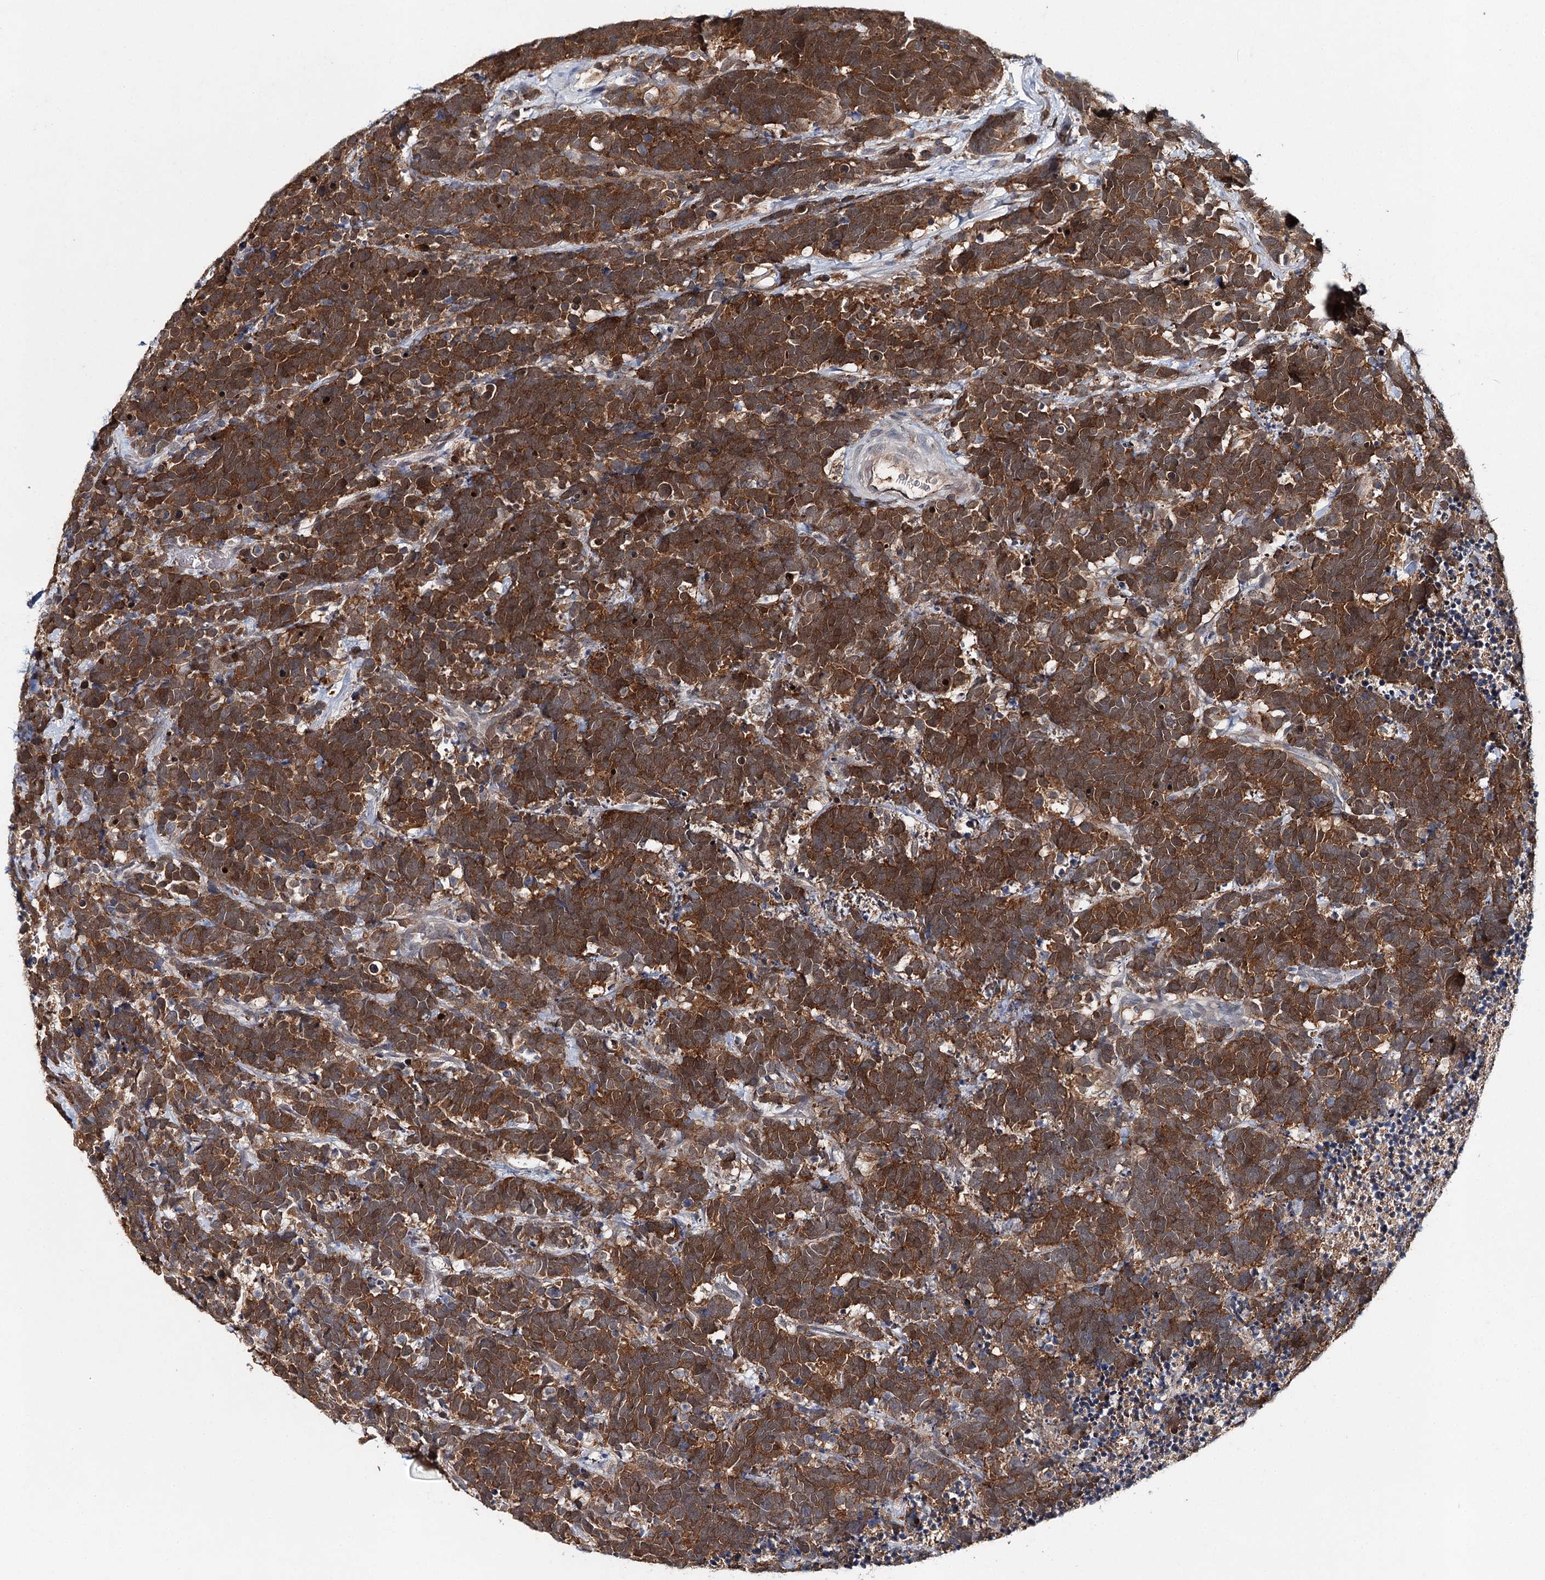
{"staining": {"intensity": "strong", "quantity": ">75%", "location": "cytoplasmic/membranous"}, "tissue": "carcinoid", "cell_type": "Tumor cells", "image_type": "cancer", "snomed": [{"axis": "morphology", "description": "Carcinoma, NOS"}, {"axis": "morphology", "description": "Carcinoid, malignant, NOS"}, {"axis": "topography", "description": "Urinary bladder"}], "caption": "Strong cytoplasmic/membranous positivity is present in about >75% of tumor cells in carcinoid.", "gene": "SLC41A2", "patient": {"sex": "male", "age": 57}}